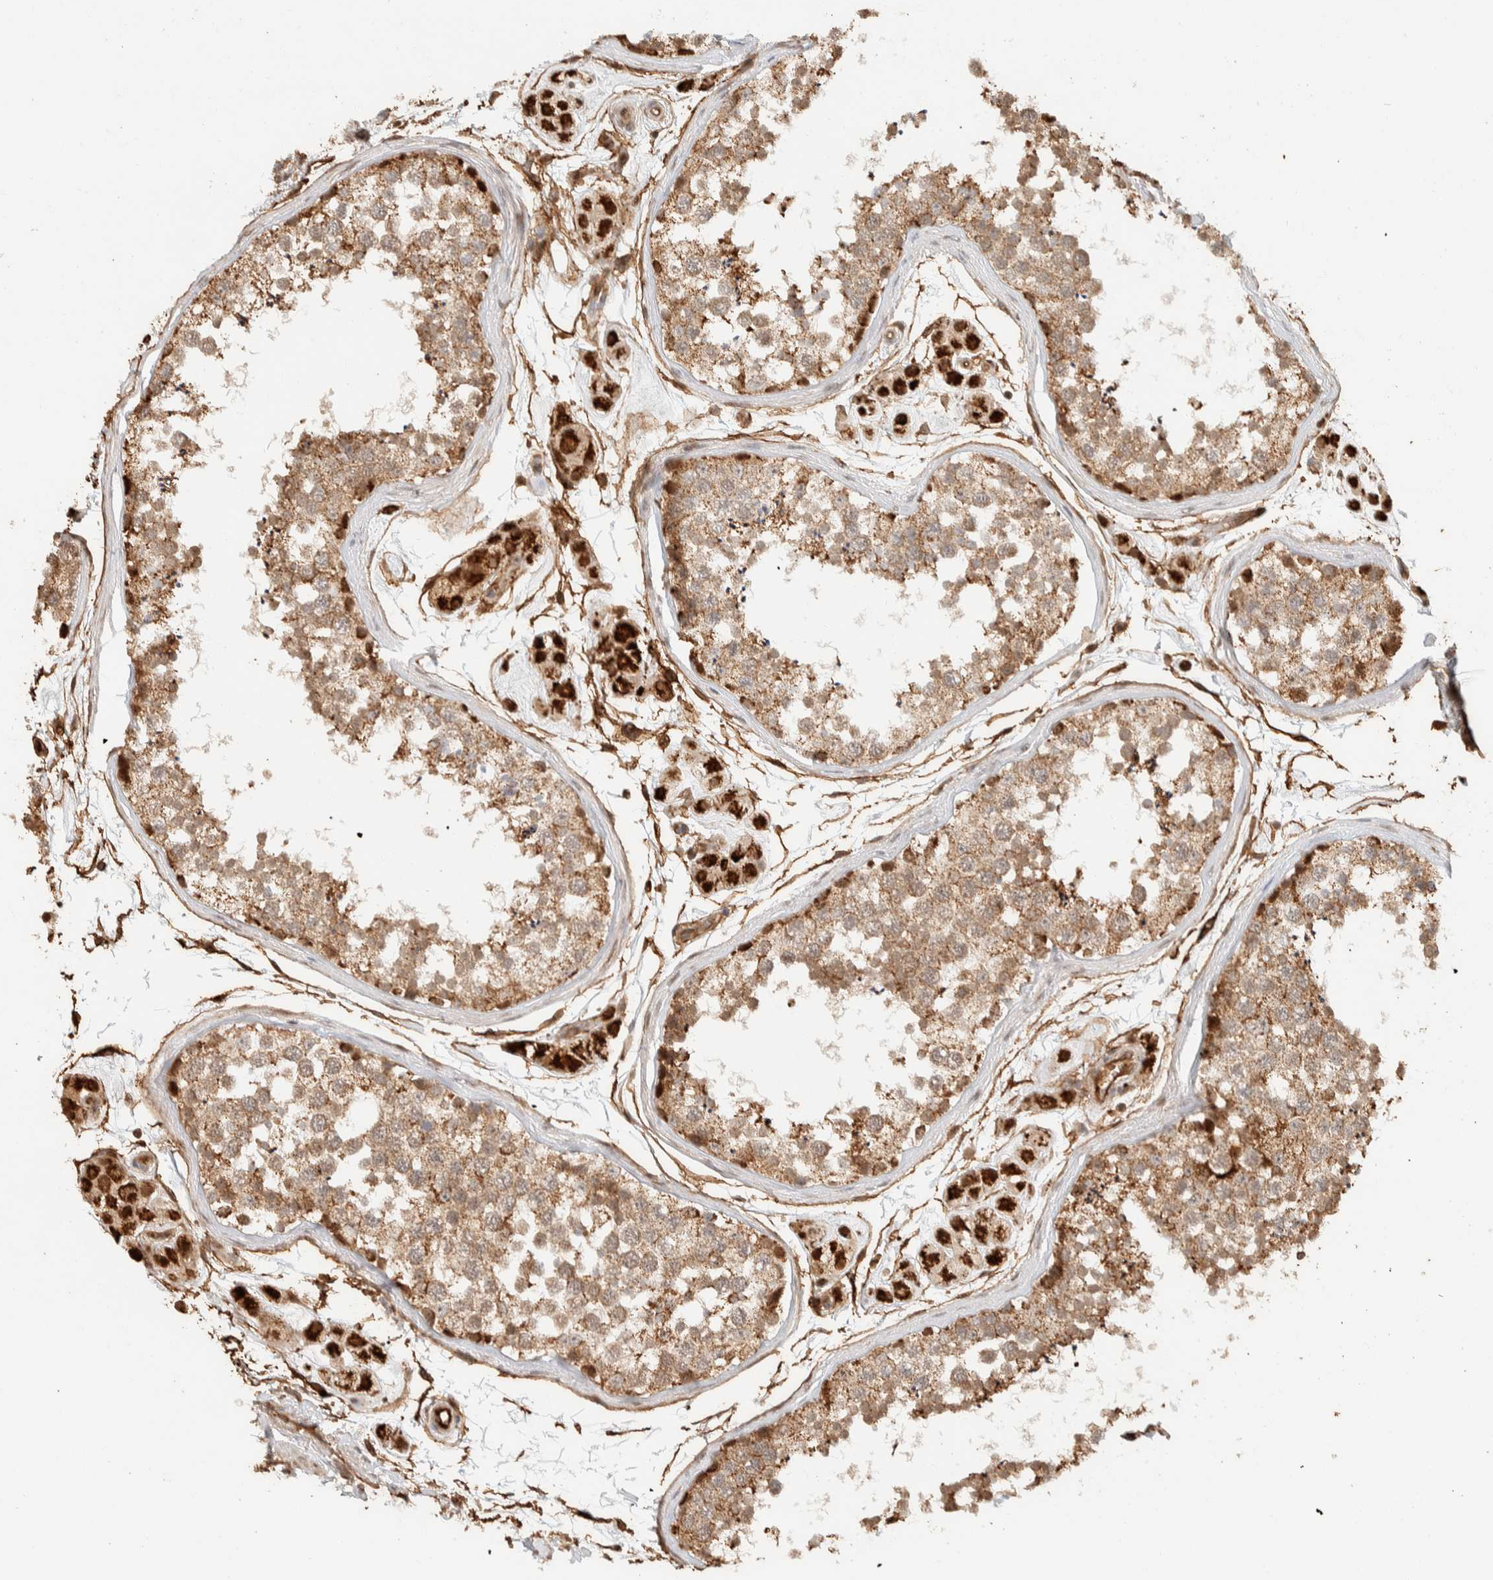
{"staining": {"intensity": "moderate", "quantity": ">75%", "location": "cytoplasmic/membranous"}, "tissue": "testis", "cell_type": "Cells in seminiferous ducts", "image_type": "normal", "snomed": [{"axis": "morphology", "description": "Normal tissue, NOS"}, {"axis": "topography", "description": "Testis"}], "caption": "High-power microscopy captured an immunohistochemistry (IHC) micrograph of benign testis, revealing moderate cytoplasmic/membranous expression in approximately >75% of cells in seminiferous ducts. (brown staining indicates protein expression, while blue staining denotes nuclei).", "gene": "KIF9", "patient": {"sex": "male", "age": 56}}